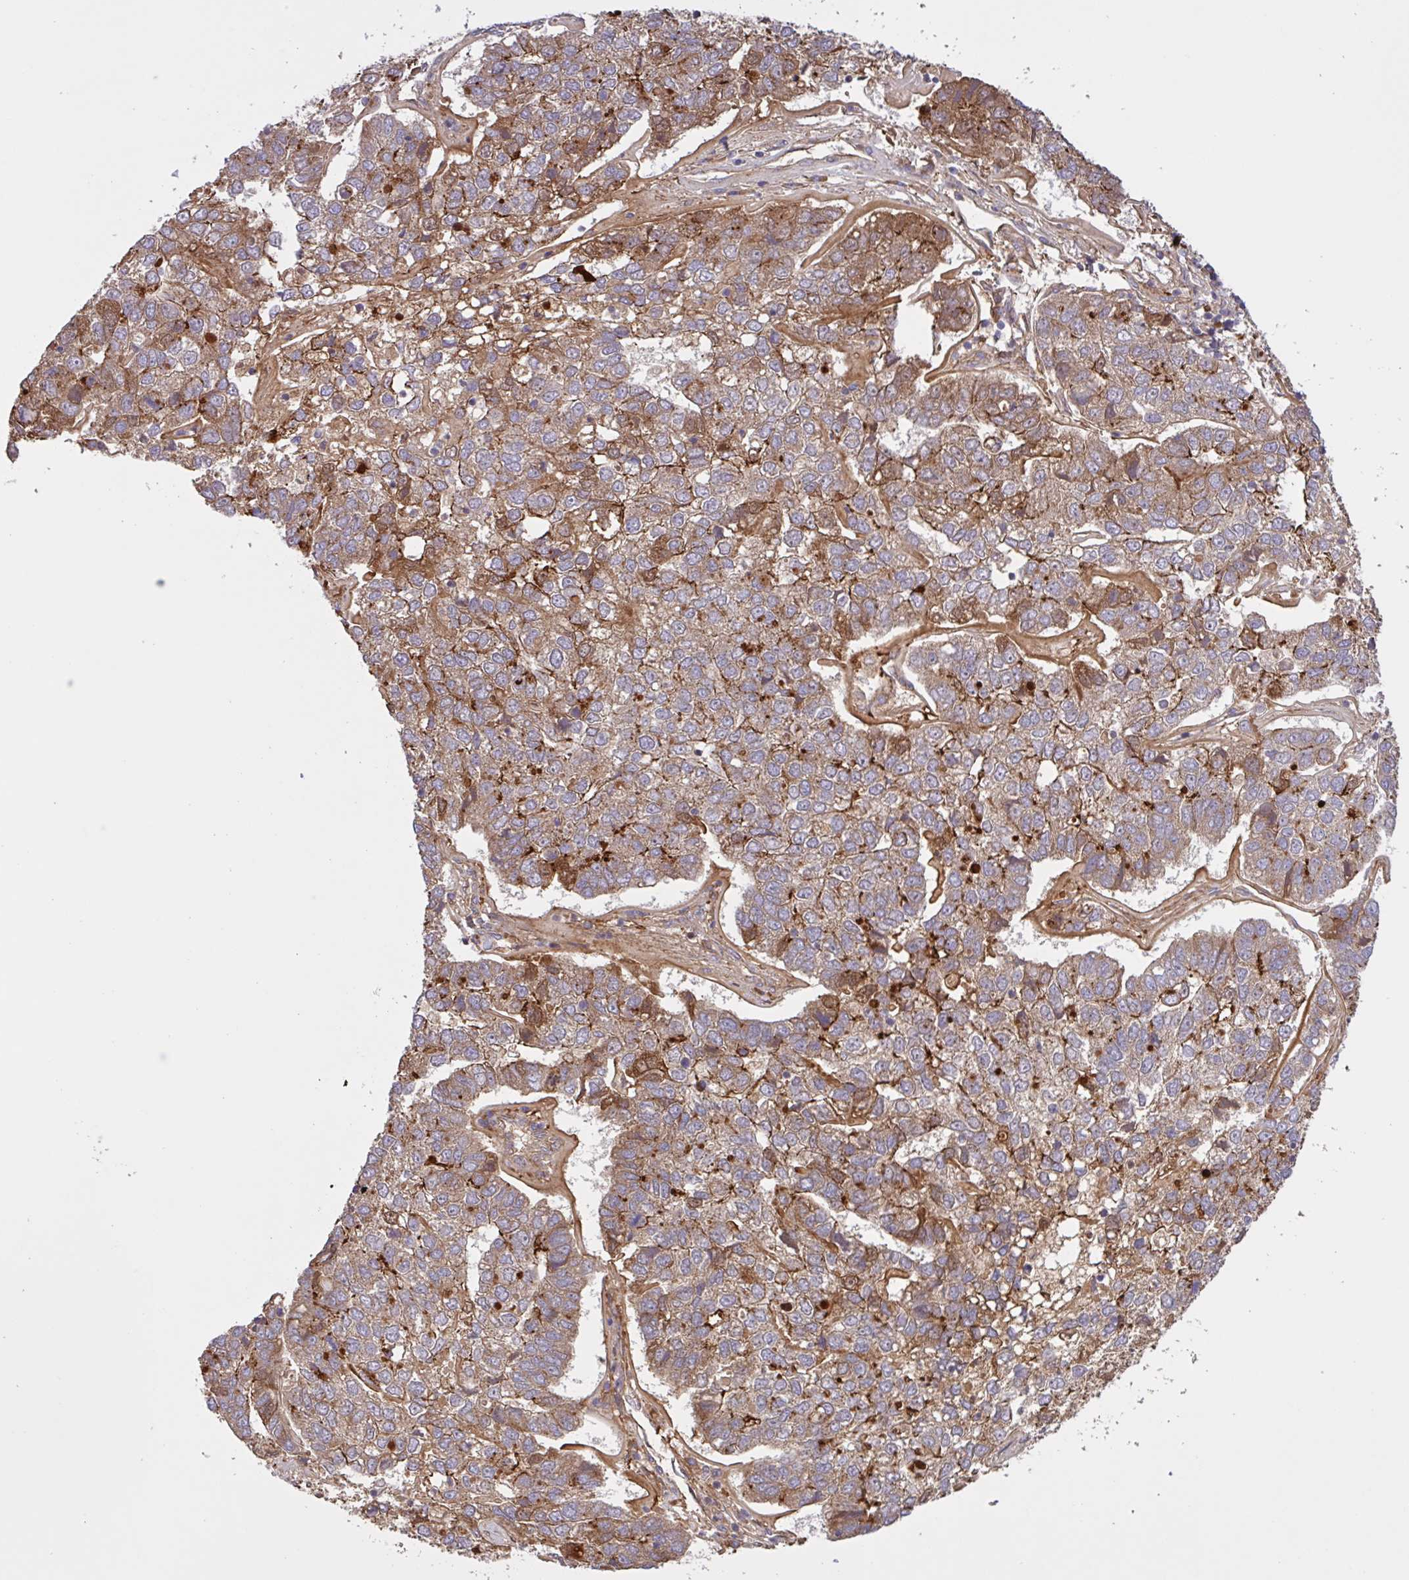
{"staining": {"intensity": "moderate", "quantity": ">75%", "location": "cytoplasmic/membranous"}, "tissue": "pancreatic cancer", "cell_type": "Tumor cells", "image_type": "cancer", "snomed": [{"axis": "morphology", "description": "Adenocarcinoma, NOS"}, {"axis": "topography", "description": "Pancreas"}], "caption": "Pancreatic cancer (adenocarcinoma) stained for a protein displays moderate cytoplasmic/membranous positivity in tumor cells.", "gene": "INTS10", "patient": {"sex": "female", "age": 61}}